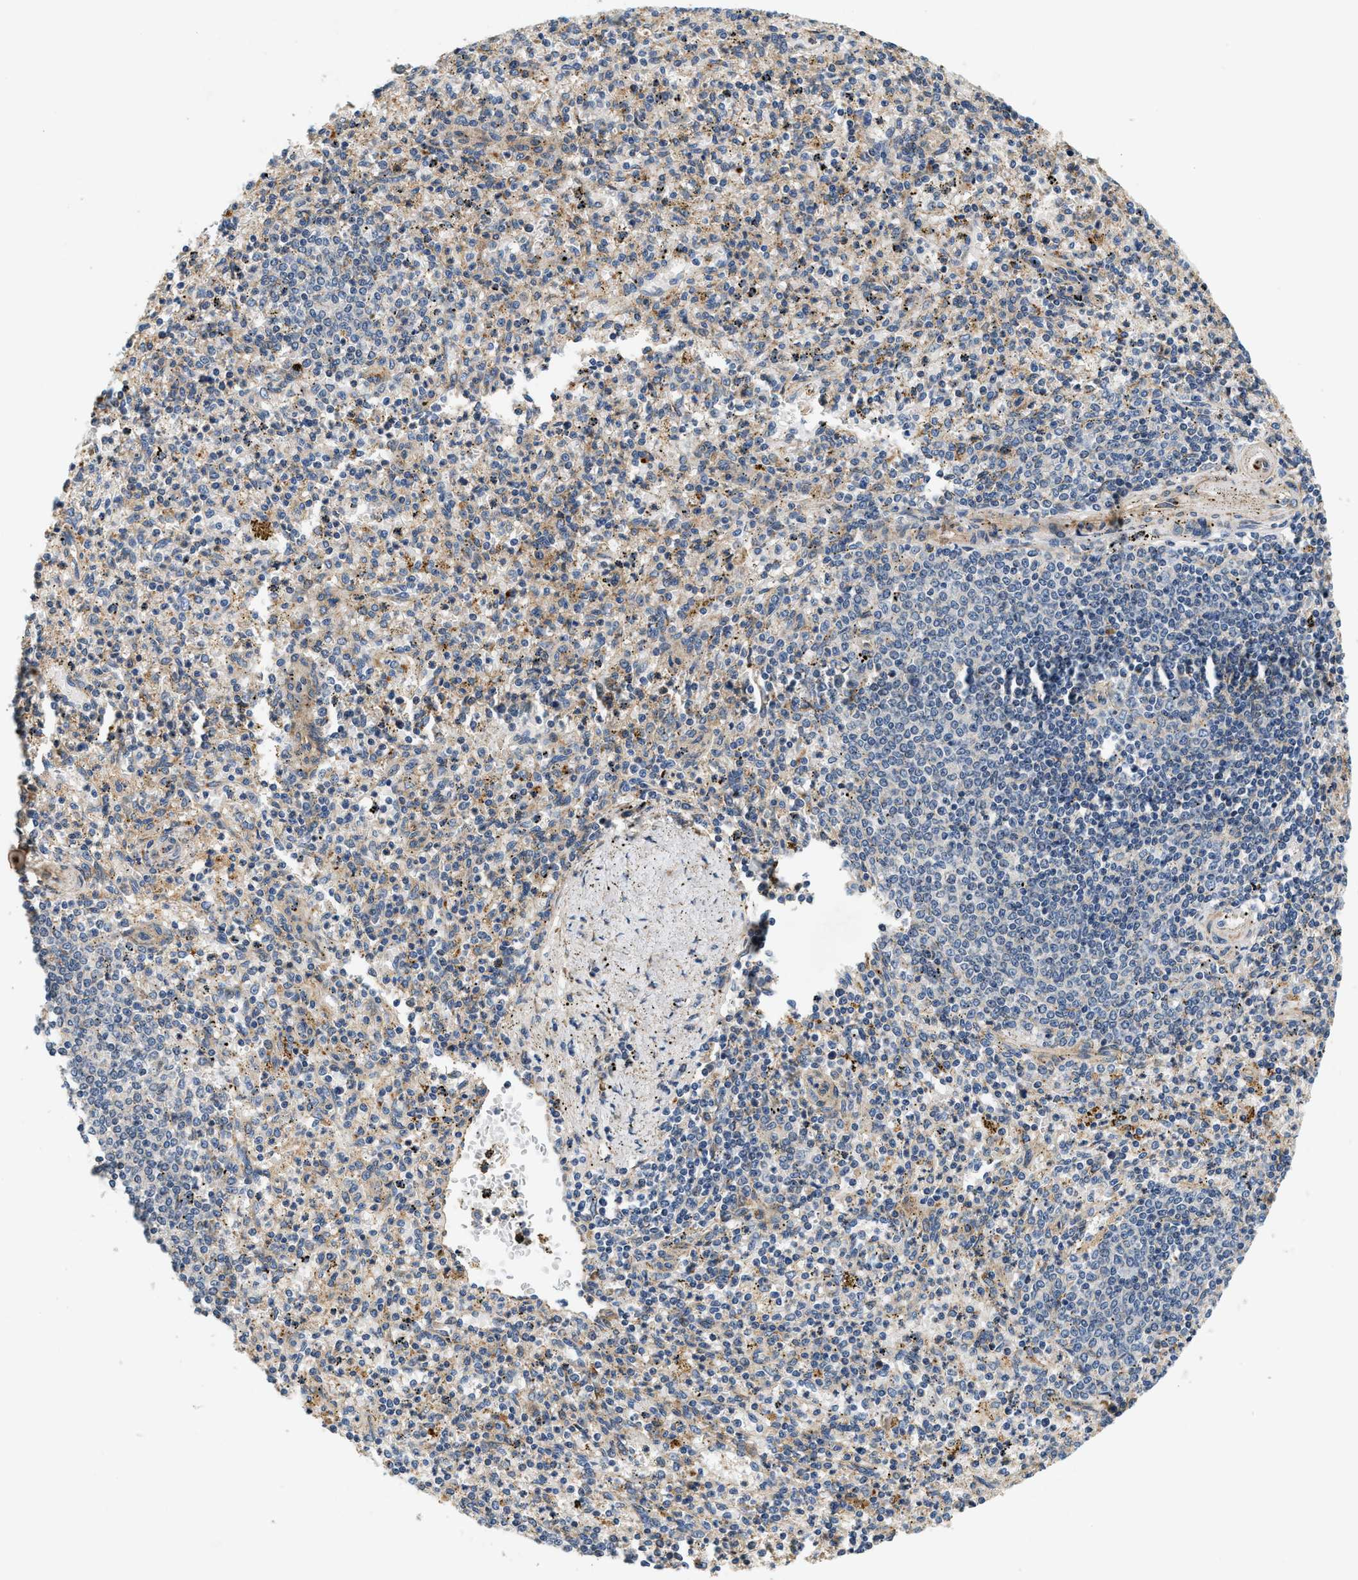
{"staining": {"intensity": "moderate", "quantity": "<25%", "location": "cytoplasmic/membranous"}, "tissue": "spleen", "cell_type": "Cells in red pulp", "image_type": "normal", "snomed": [{"axis": "morphology", "description": "Normal tissue, NOS"}, {"axis": "topography", "description": "Spleen"}], "caption": "DAB immunohistochemical staining of normal human spleen demonstrates moderate cytoplasmic/membranous protein expression in approximately <25% of cells in red pulp. The staining was performed using DAB to visualize the protein expression in brown, while the nuclei were stained in blue with hematoxylin (Magnification: 20x).", "gene": "DUSP10", "patient": {"sex": "male", "age": 72}}